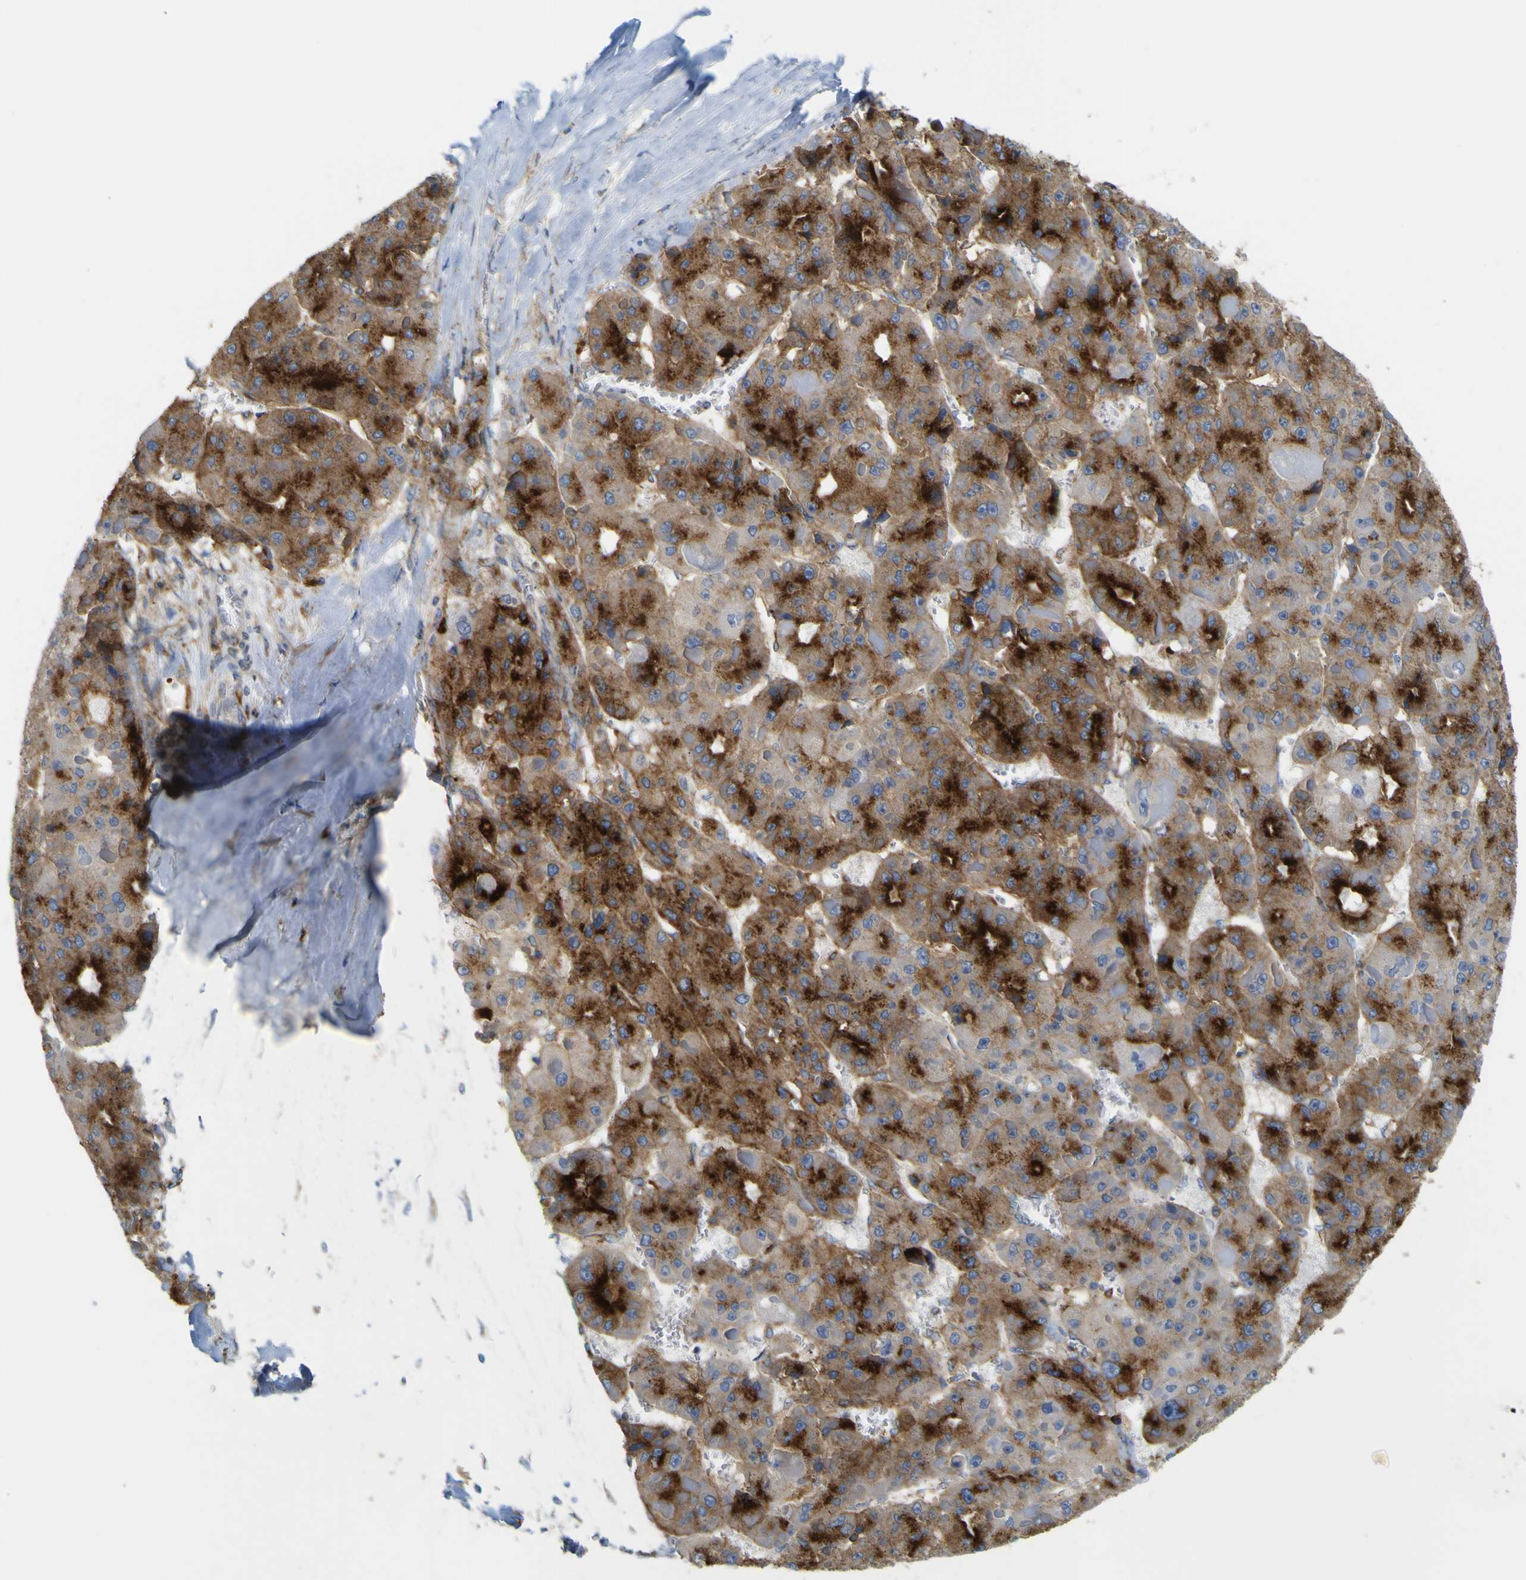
{"staining": {"intensity": "strong", "quantity": "25%-75%", "location": "cytoplasmic/membranous"}, "tissue": "liver cancer", "cell_type": "Tumor cells", "image_type": "cancer", "snomed": [{"axis": "morphology", "description": "Carcinoma, Hepatocellular, NOS"}, {"axis": "topography", "description": "Liver"}], "caption": "The histopathology image reveals immunohistochemical staining of liver cancer. There is strong cytoplasmic/membranous staining is present in about 25%-75% of tumor cells.", "gene": "IGF2R", "patient": {"sex": "female", "age": 73}}